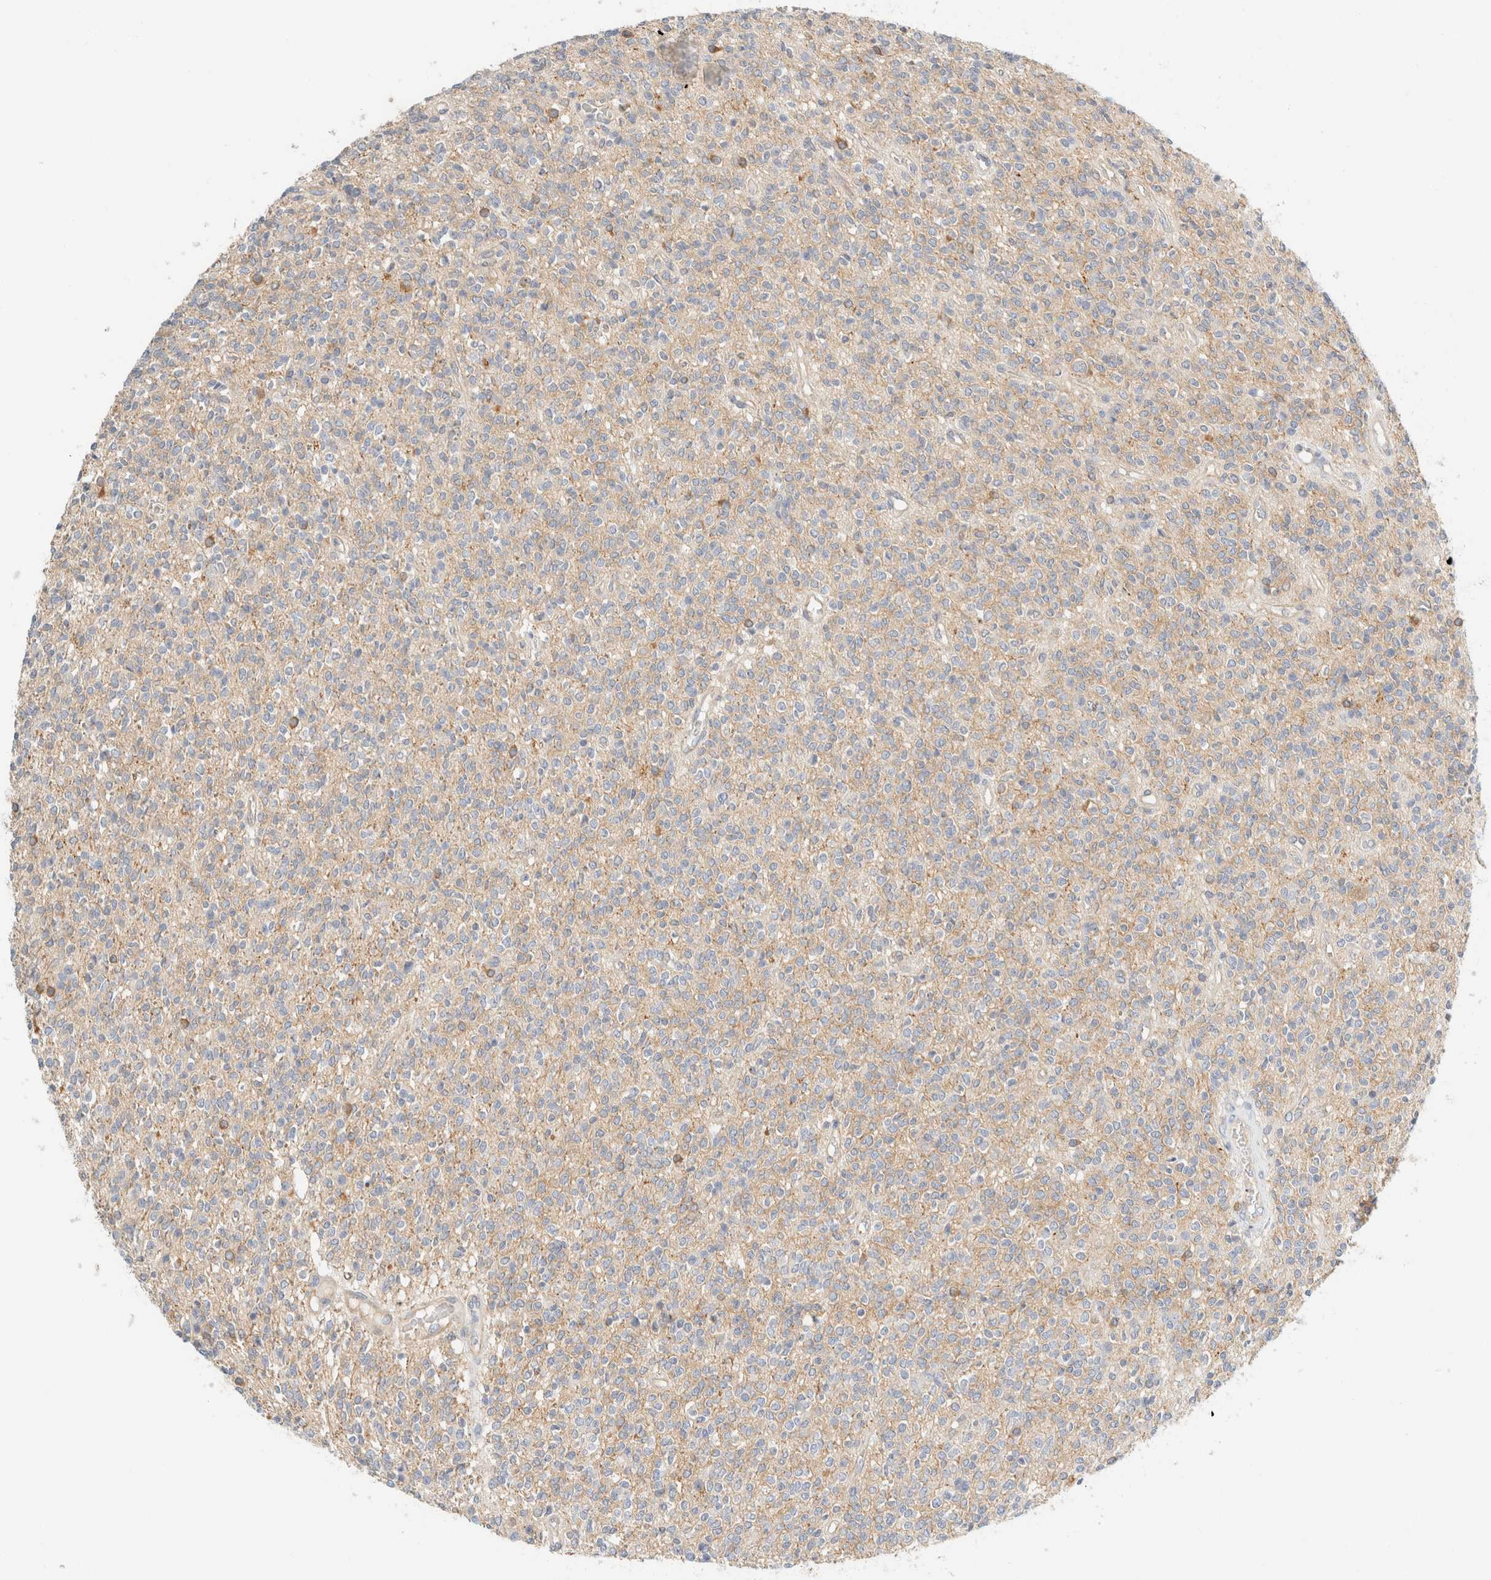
{"staining": {"intensity": "weak", "quantity": "<25%", "location": "cytoplasmic/membranous"}, "tissue": "glioma", "cell_type": "Tumor cells", "image_type": "cancer", "snomed": [{"axis": "morphology", "description": "Glioma, malignant, High grade"}, {"axis": "topography", "description": "Brain"}], "caption": "A high-resolution image shows IHC staining of malignant high-grade glioma, which displays no significant positivity in tumor cells. (DAB IHC with hematoxylin counter stain).", "gene": "SH3GLB2", "patient": {"sex": "male", "age": 34}}